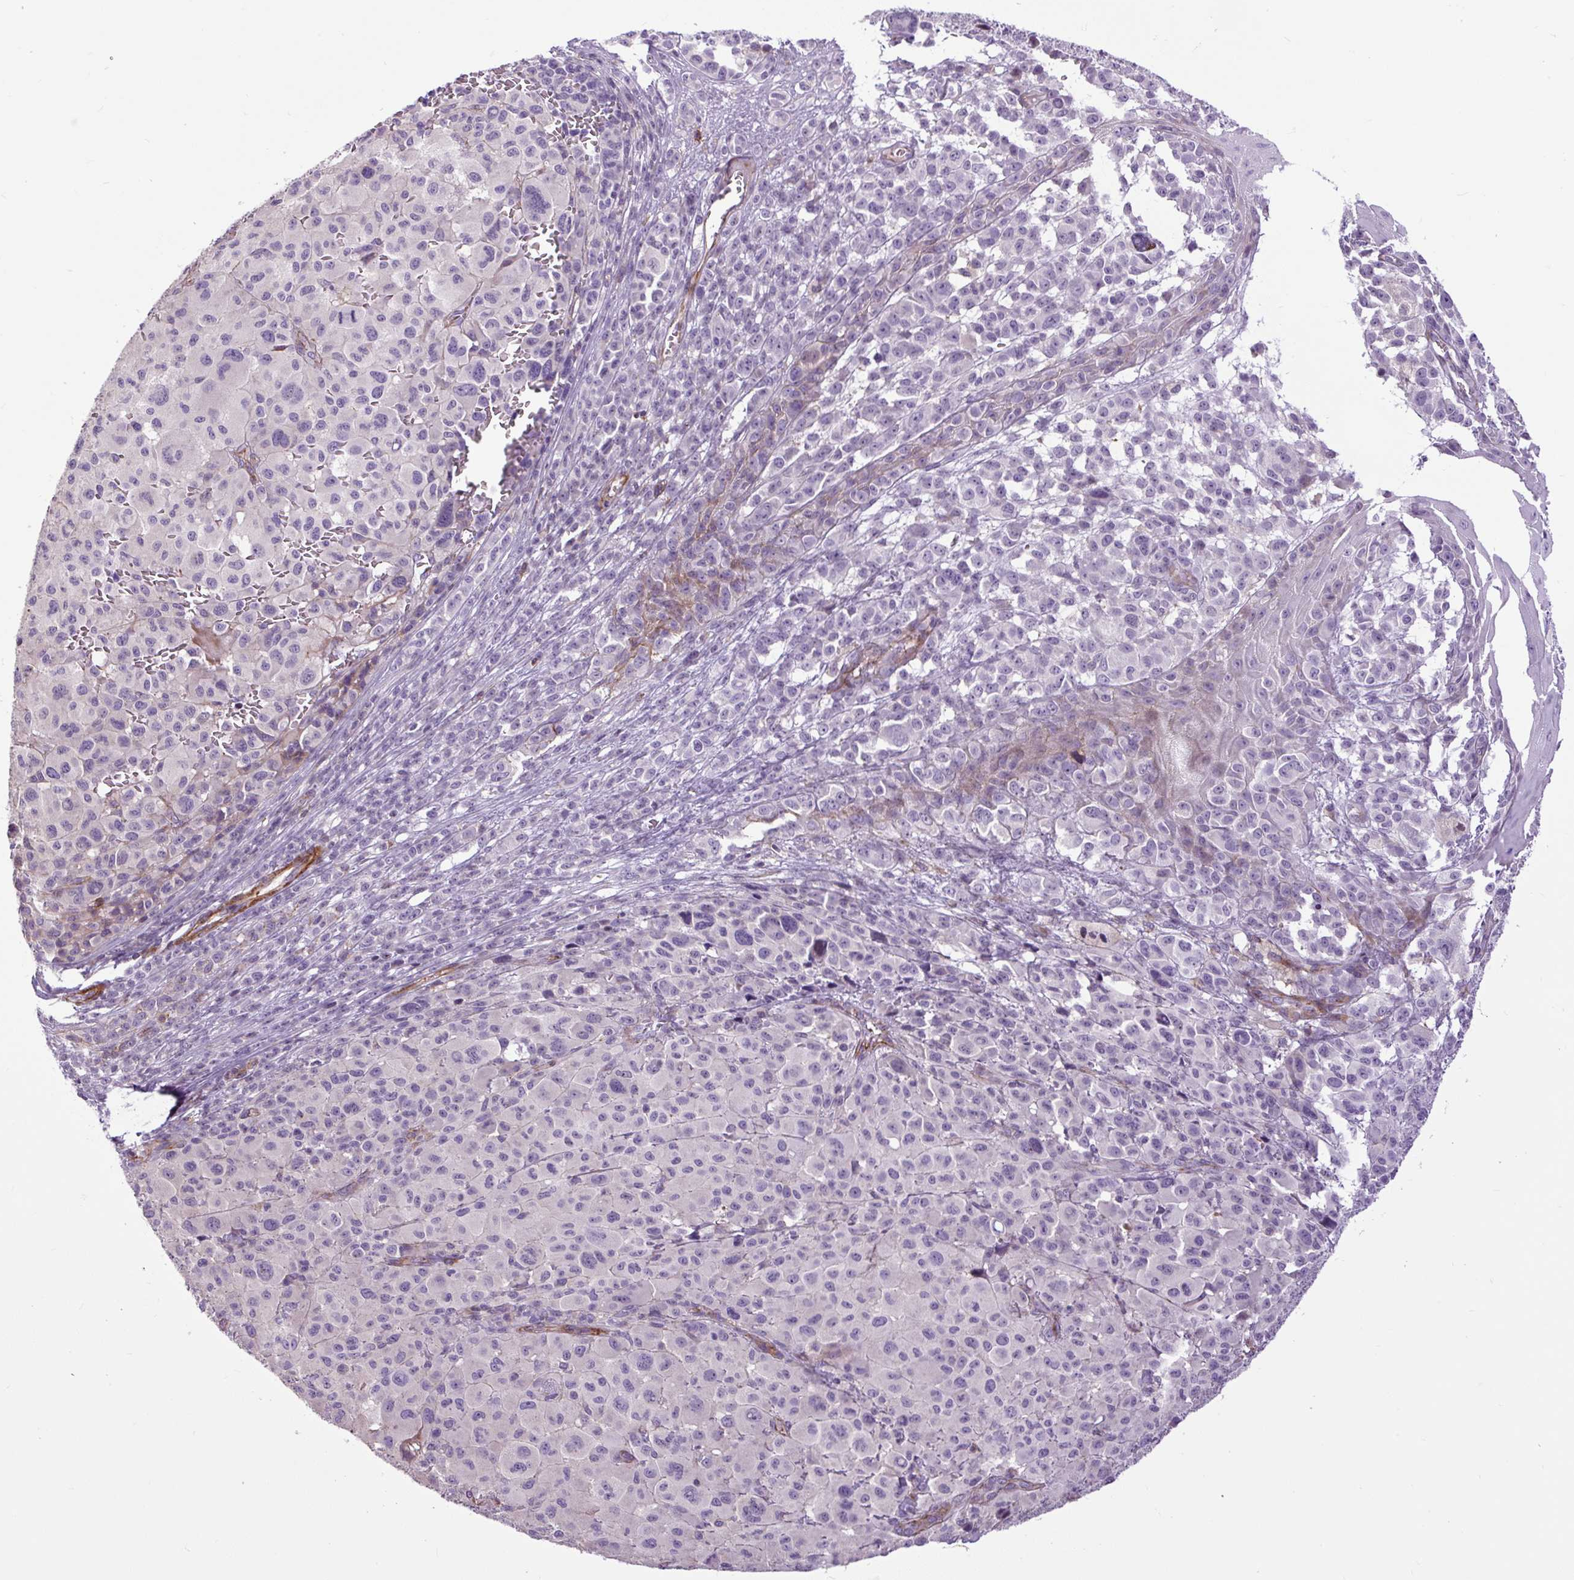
{"staining": {"intensity": "negative", "quantity": "none", "location": "none"}, "tissue": "melanoma", "cell_type": "Tumor cells", "image_type": "cancer", "snomed": [{"axis": "morphology", "description": "Malignant melanoma, NOS"}, {"axis": "topography", "description": "Skin"}], "caption": "Immunohistochemistry (IHC) histopathology image of human melanoma stained for a protein (brown), which demonstrates no staining in tumor cells. (DAB IHC, high magnification).", "gene": "ZNF197", "patient": {"sex": "female", "age": 74}}